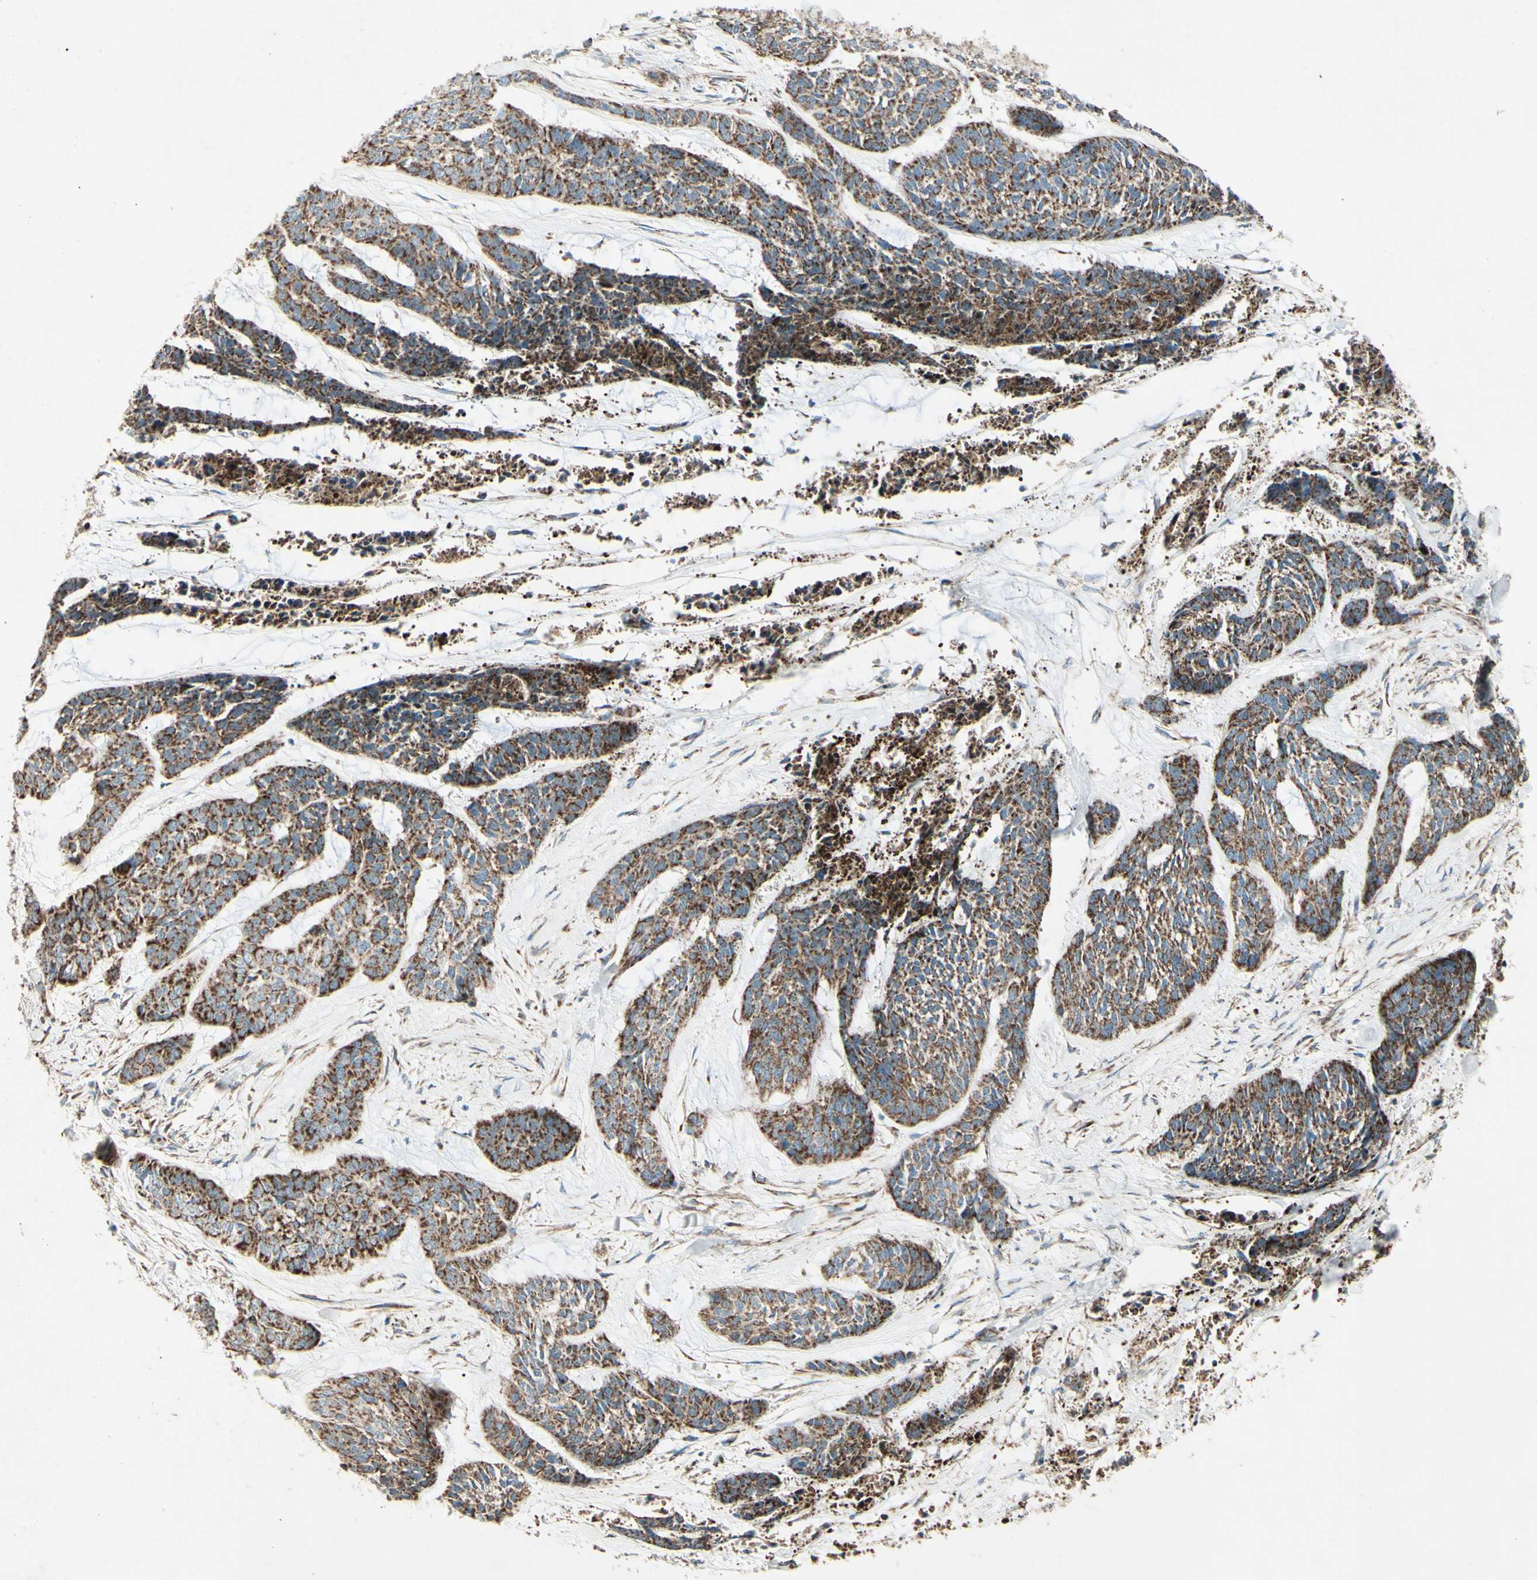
{"staining": {"intensity": "strong", "quantity": ">75%", "location": "cytoplasmic/membranous"}, "tissue": "skin cancer", "cell_type": "Tumor cells", "image_type": "cancer", "snomed": [{"axis": "morphology", "description": "Basal cell carcinoma"}, {"axis": "topography", "description": "Skin"}], "caption": "Immunohistochemical staining of skin cancer displays high levels of strong cytoplasmic/membranous protein staining in about >75% of tumor cells.", "gene": "RHOT1", "patient": {"sex": "female", "age": 64}}